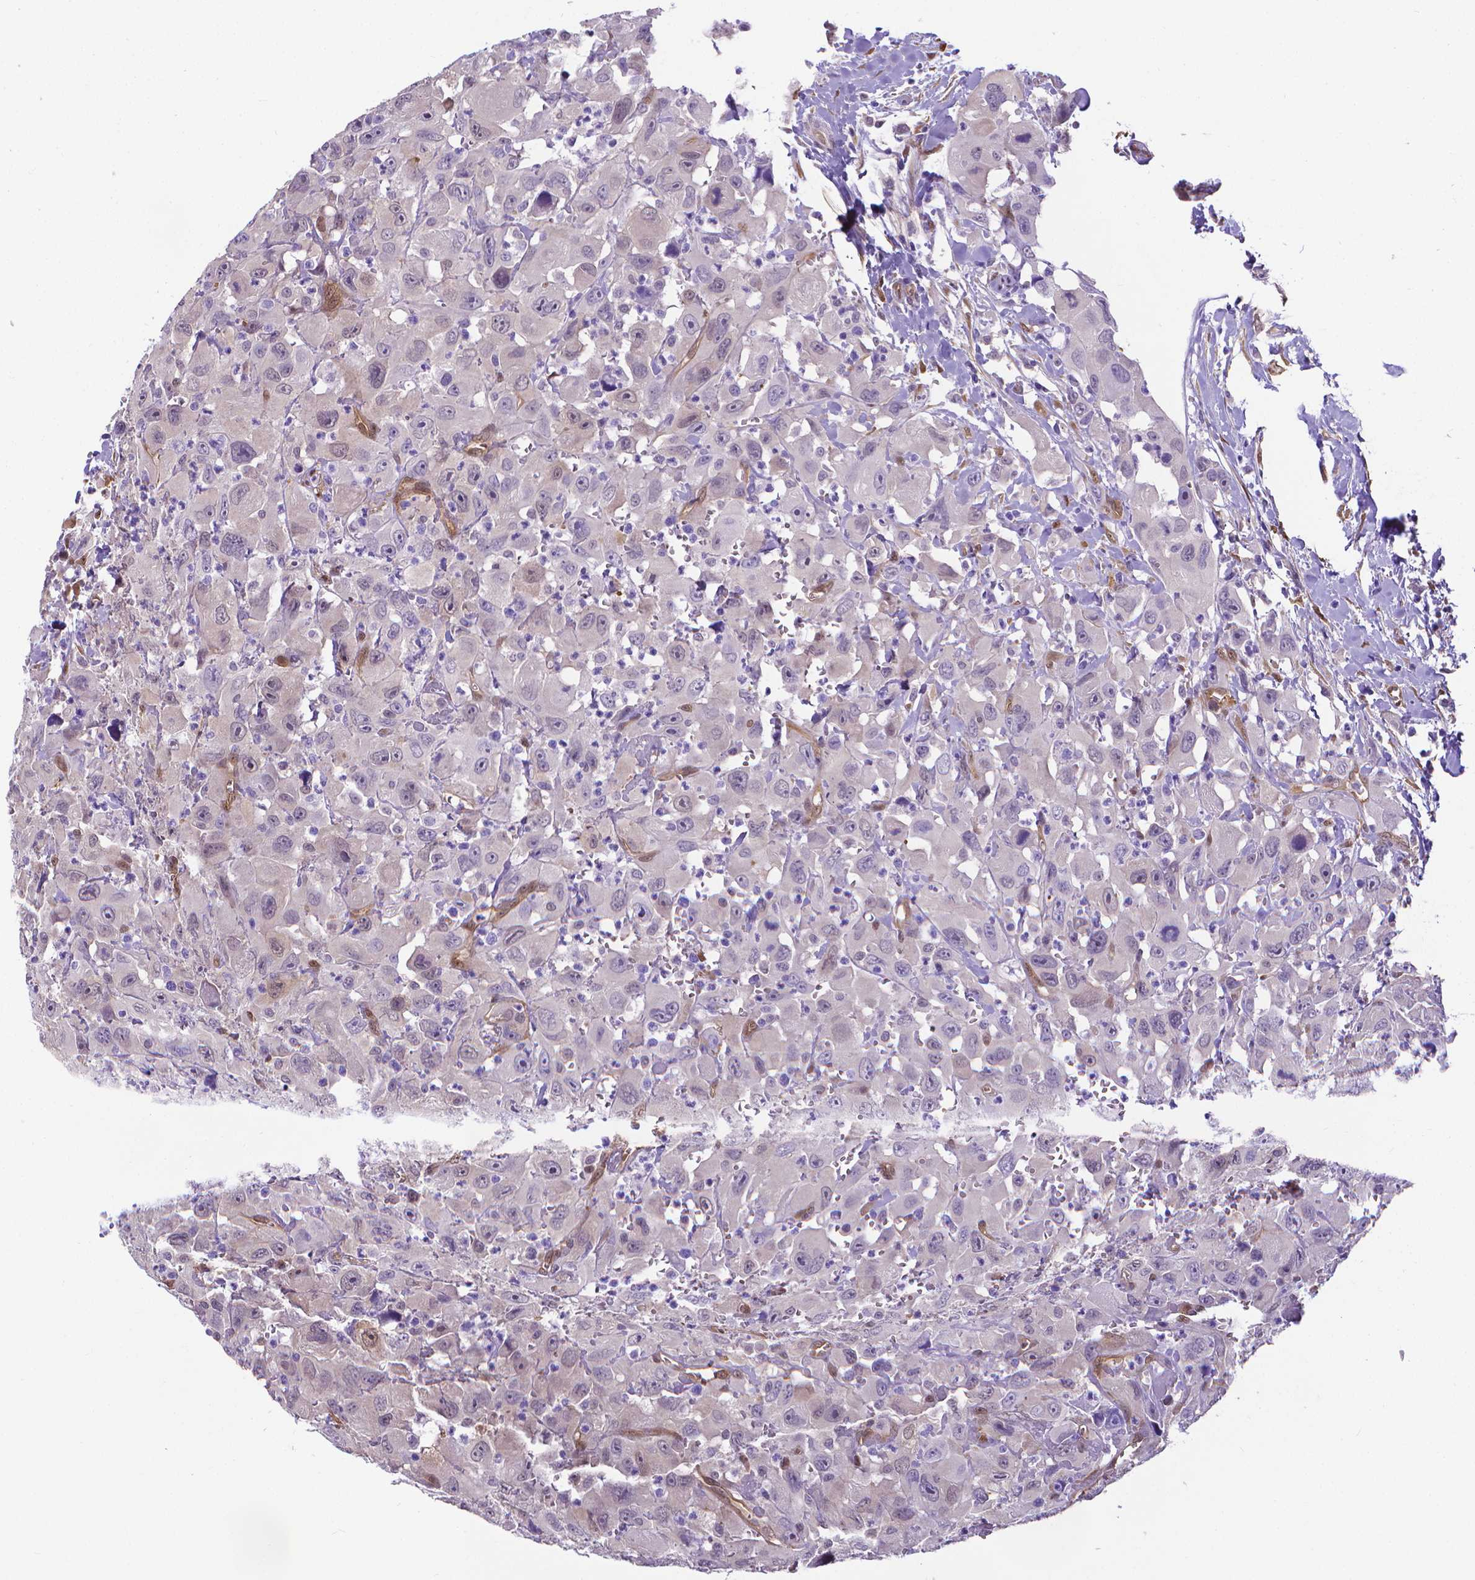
{"staining": {"intensity": "negative", "quantity": "none", "location": "none"}, "tissue": "head and neck cancer", "cell_type": "Tumor cells", "image_type": "cancer", "snomed": [{"axis": "morphology", "description": "Squamous cell carcinoma, NOS"}, {"axis": "morphology", "description": "Squamous cell carcinoma, metastatic, NOS"}, {"axis": "topography", "description": "Oral tissue"}, {"axis": "topography", "description": "Head-Neck"}], "caption": "The micrograph reveals no staining of tumor cells in metastatic squamous cell carcinoma (head and neck). (DAB immunohistochemistry (IHC), high magnification).", "gene": "CLIC4", "patient": {"sex": "female", "age": 85}}